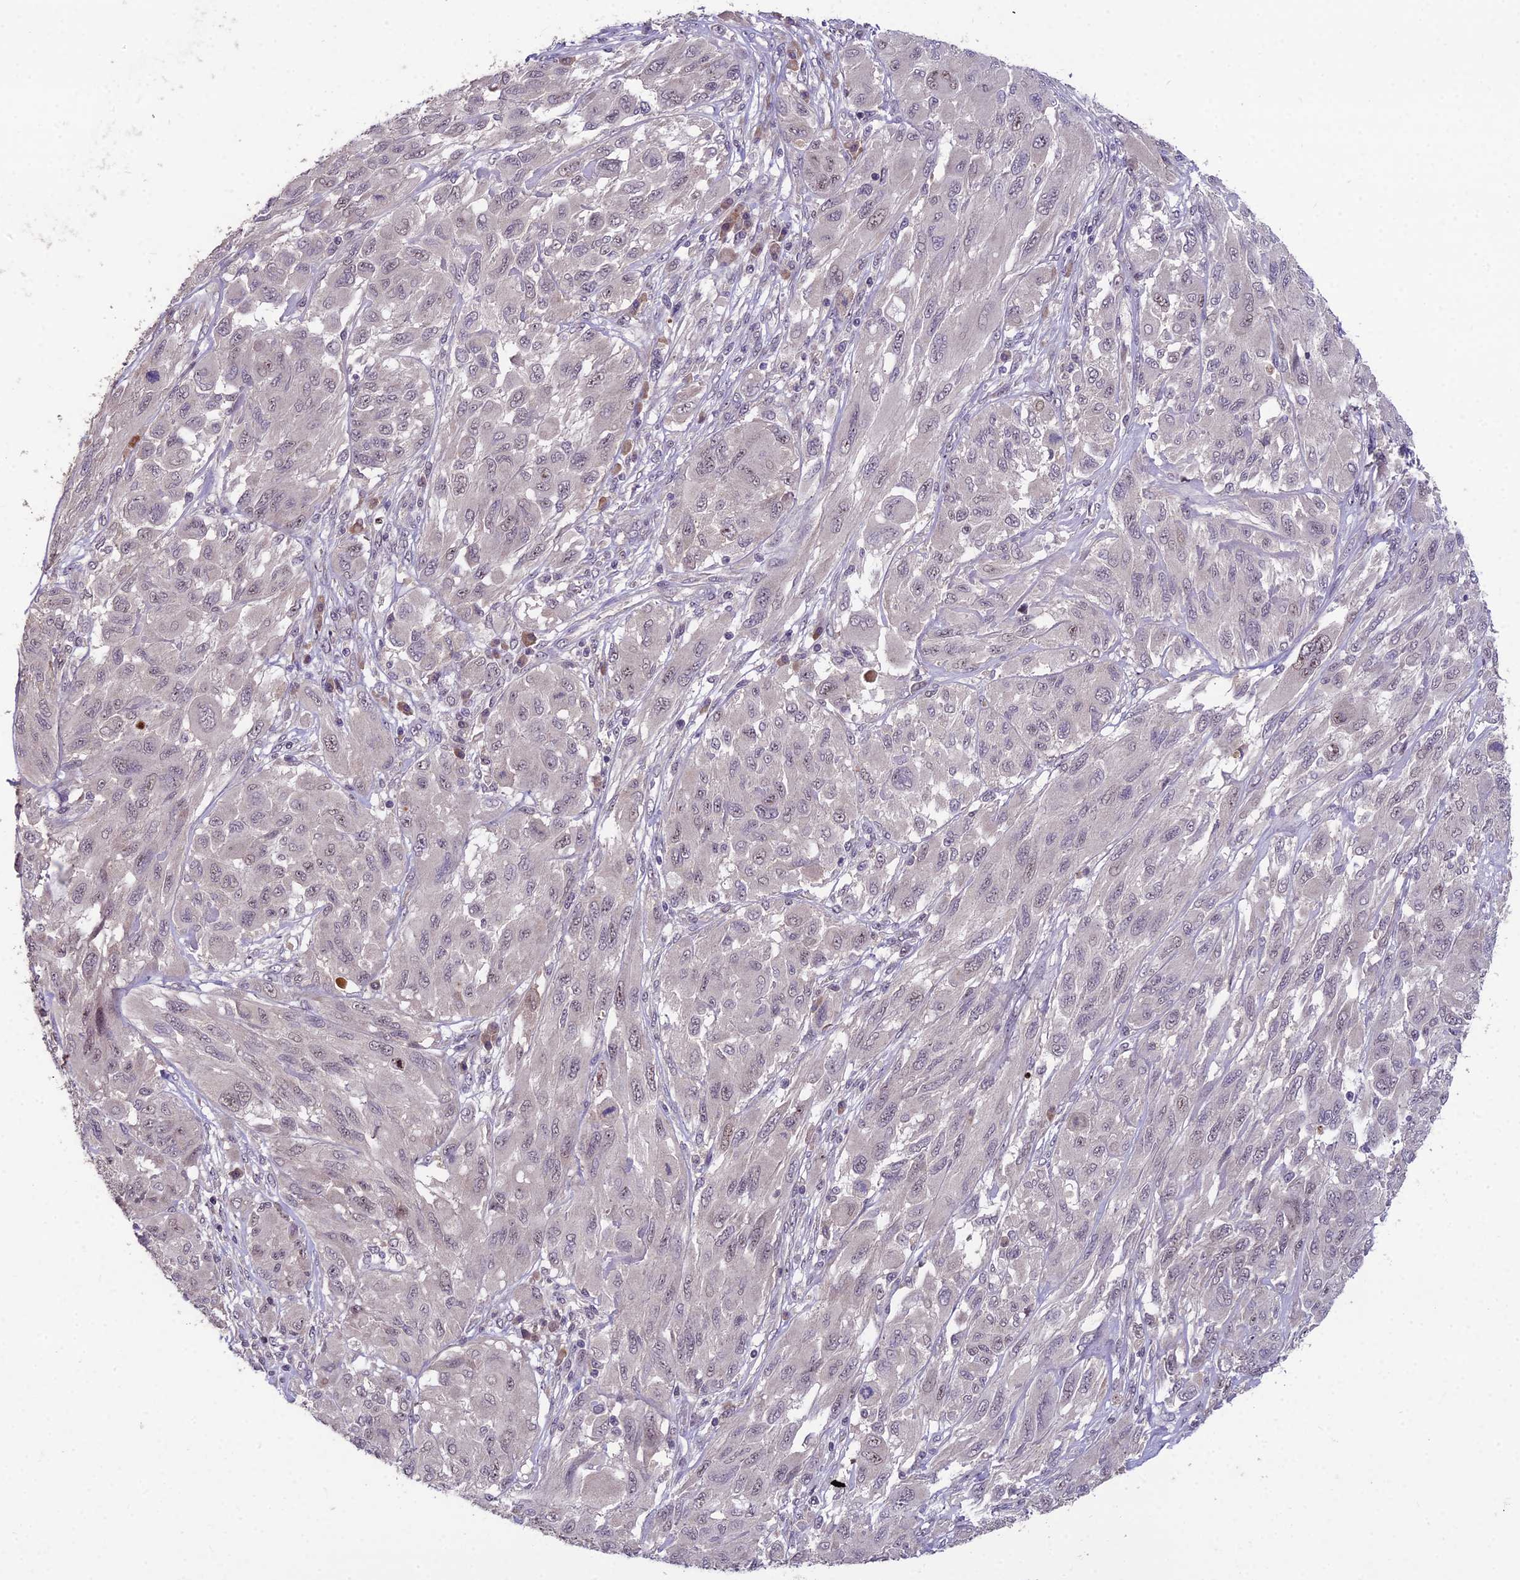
{"staining": {"intensity": "weak", "quantity": "<25%", "location": "nuclear"}, "tissue": "melanoma", "cell_type": "Tumor cells", "image_type": "cancer", "snomed": [{"axis": "morphology", "description": "Malignant melanoma, NOS"}, {"axis": "topography", "description": "Skin"}], "caption": "This is an IHC histopathology image of human melanoma. There is no expression in tumor cells.", "gene": "ZNF333", "patient": {"sex": "female", "age": 91}}